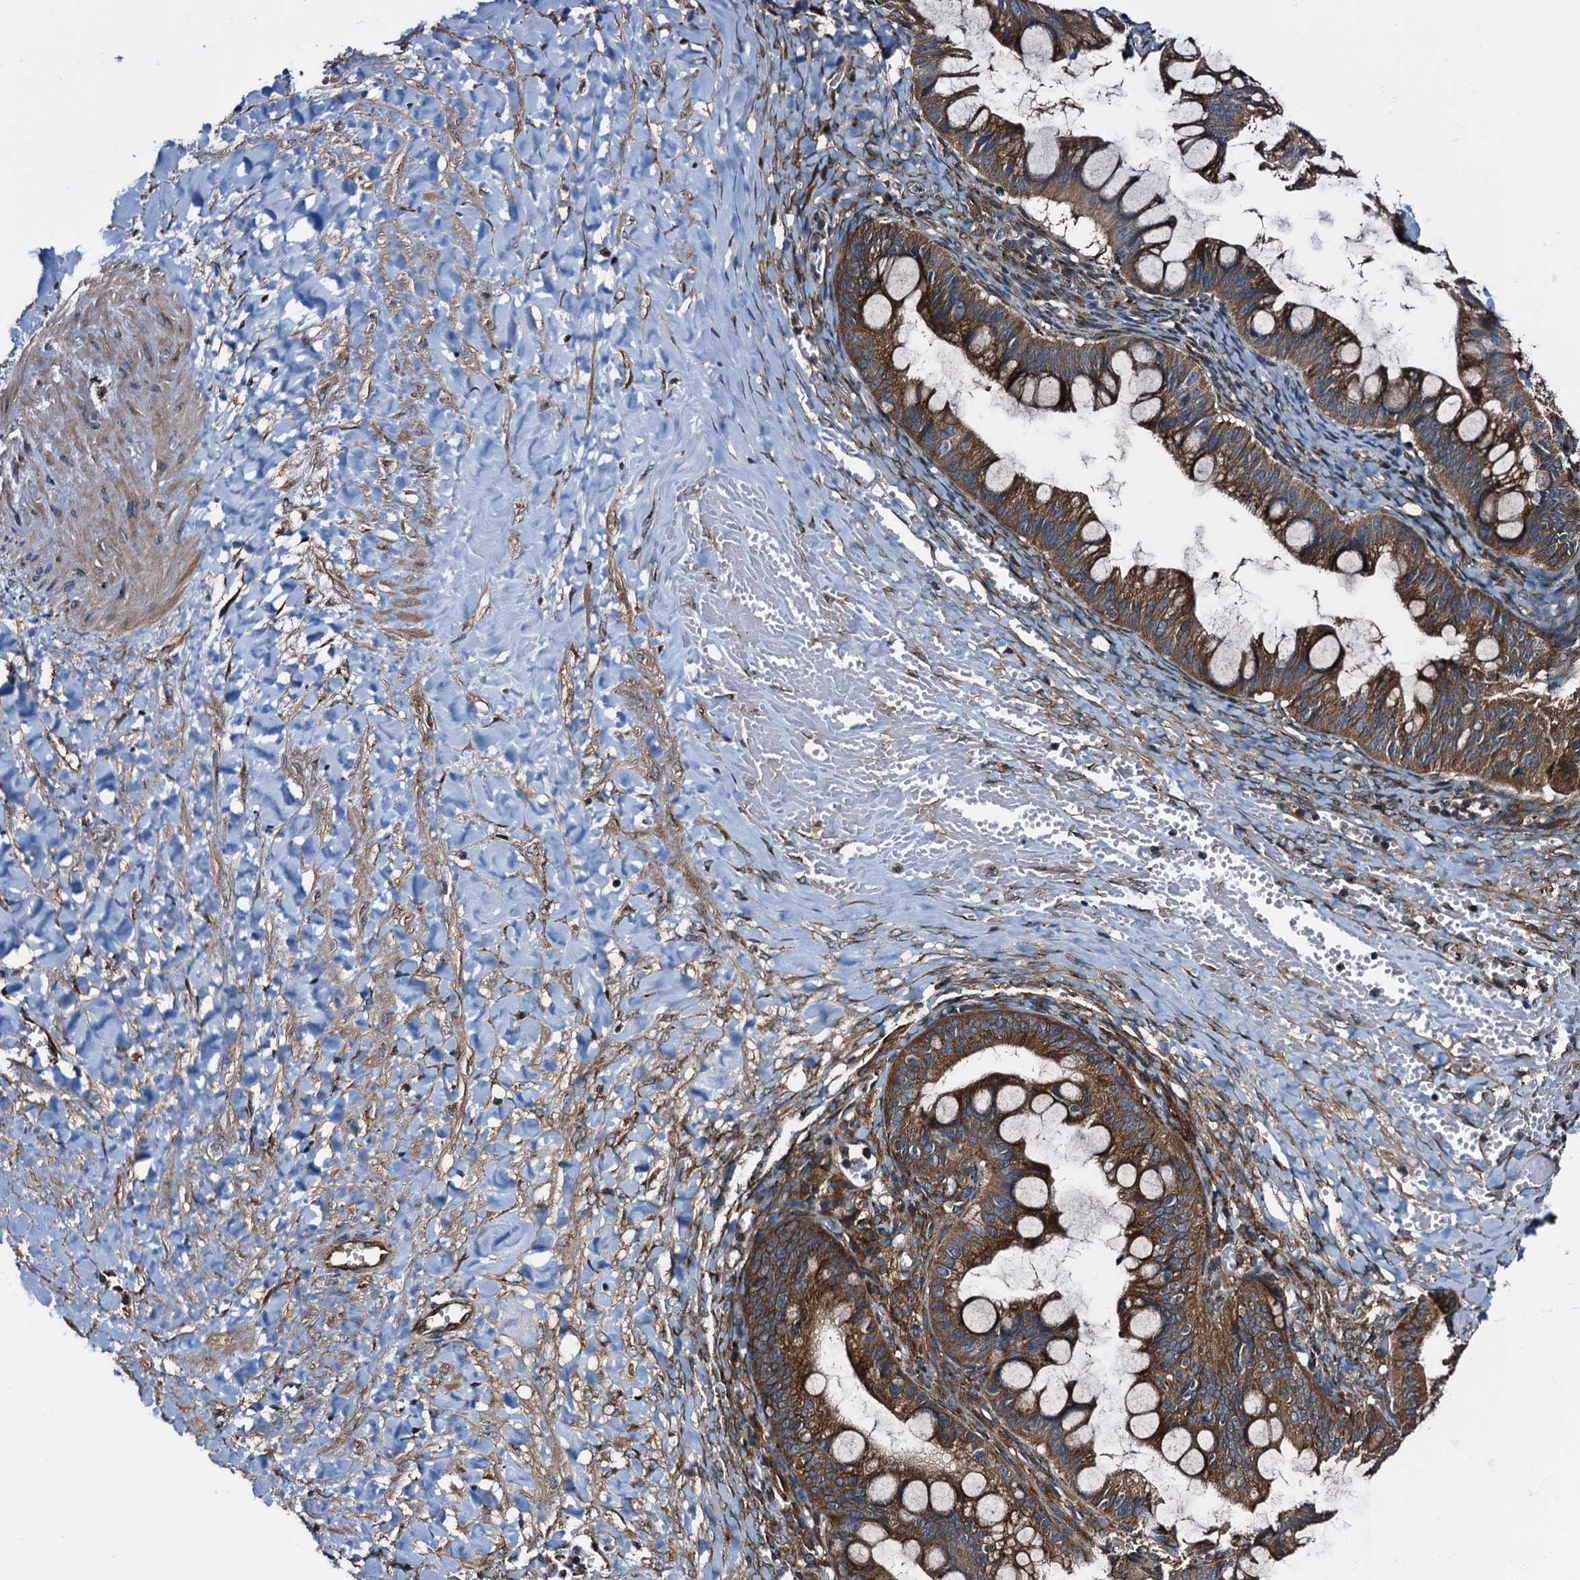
{"staining": {"intensity": "strong", "quantity": ">75%", "location": "cytoplasmic/membranous"}, "tissue": "ovarian cancer", "cell_type": "Tumor cells", "image_type": "cancer", "snomed": [{"axis": "morphology", "description": "Cystadenocarcinoma, mucinous, NOS"}, {"axis": "topography", "description": "Ovary"}], "caption": "Tumor cells display high levels of strong cytoplasmic/membranous staining in approximately >75% of cells in ovarian mucinous cystadenocarcinoma.", "gene": "PEX5", "patient": {"sex": "female", "age": 73}}